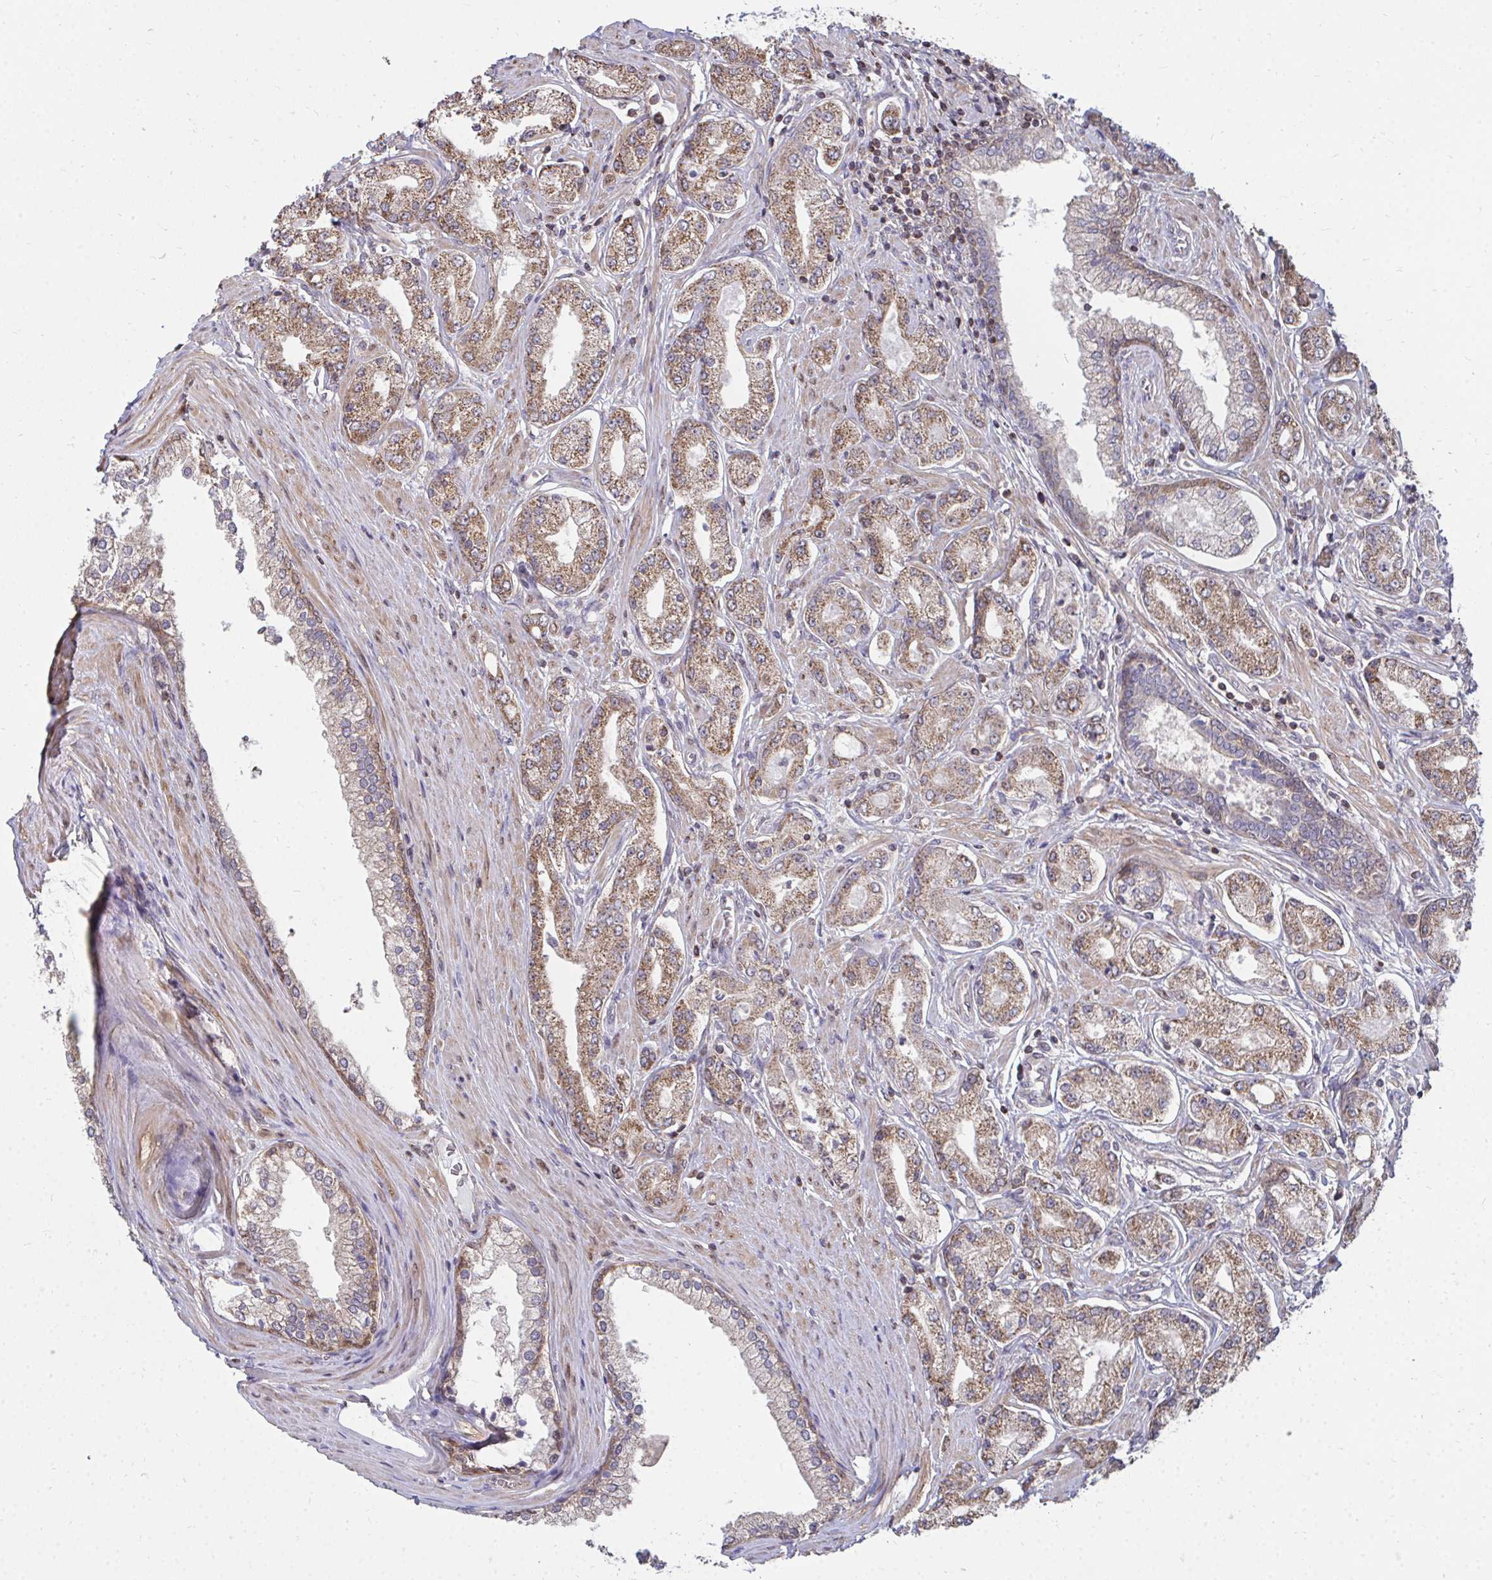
{"staining": {"intensity": "moderate", "quantity": ">75%", "location": "cytoplasmic/membranous"}, "tissue": "prostate cancer", "cell_type": "Tumor cells", "image_type": "cancer", "snomed": [{"axis": "morphology", "description": "Adenocarcinoma, High grade"}, {"axis": "topography", "description": "Prostate"}], "caption": "Protein expression analysis of human prostate cancer (adenocarcinoma (high-grade)) reveals moderate cytoplasmic/membranous staining in about >75% of tumor cells. The staining was performed using DAB (3,3'-diaminobenzidine) to visualize the protein expression in brown, while the nuclei were stained in blue with hematoxylin (Magnification: 20x).", "gene": "DNAJA2", "patient": {"sex": "male", "age": 66}}